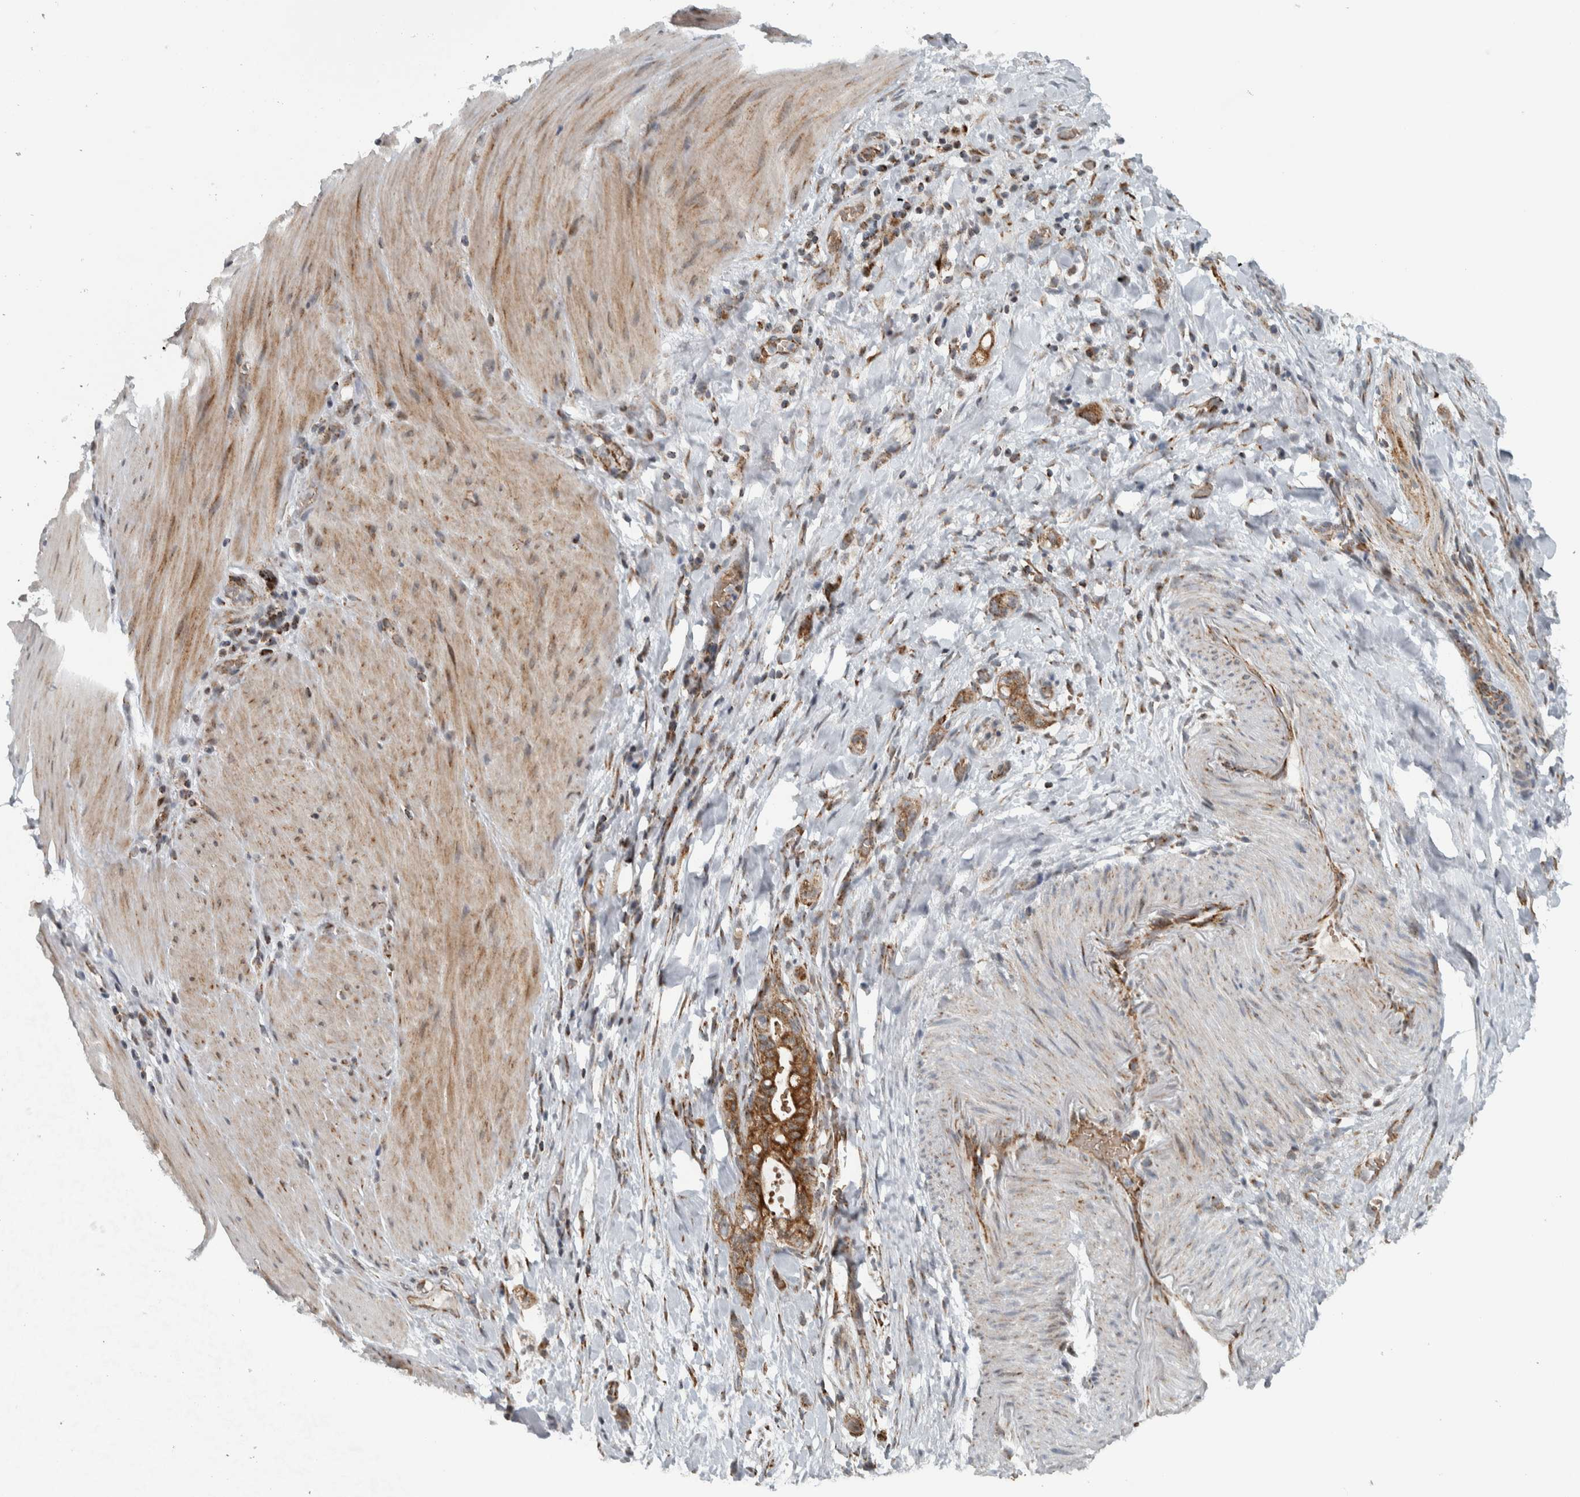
{"staining": {"intensity": "moderate", "quantity": ">75%", "location": "cytoplasmic/membranous"}, "tissue": "stomach cancer", "cell_type": "Tumor cells", "image_type": "cancer", "snomed": [{"axis": "morphology", "description": "Adenocarcinoma, NOS"}, {"axis": "topography", "description": "Stomach"}, {"axis": "topography", "description": "Stomach, lower"}], "caption": "Immunohistochemistry of stomach cancer (adenocarcinoma) shows medium levels of moderate cytoplasmic/membranous staining in about >75% of tumor cells.", "gene": "PPM1K", "patient": {"sex": "female", "age": 48}}